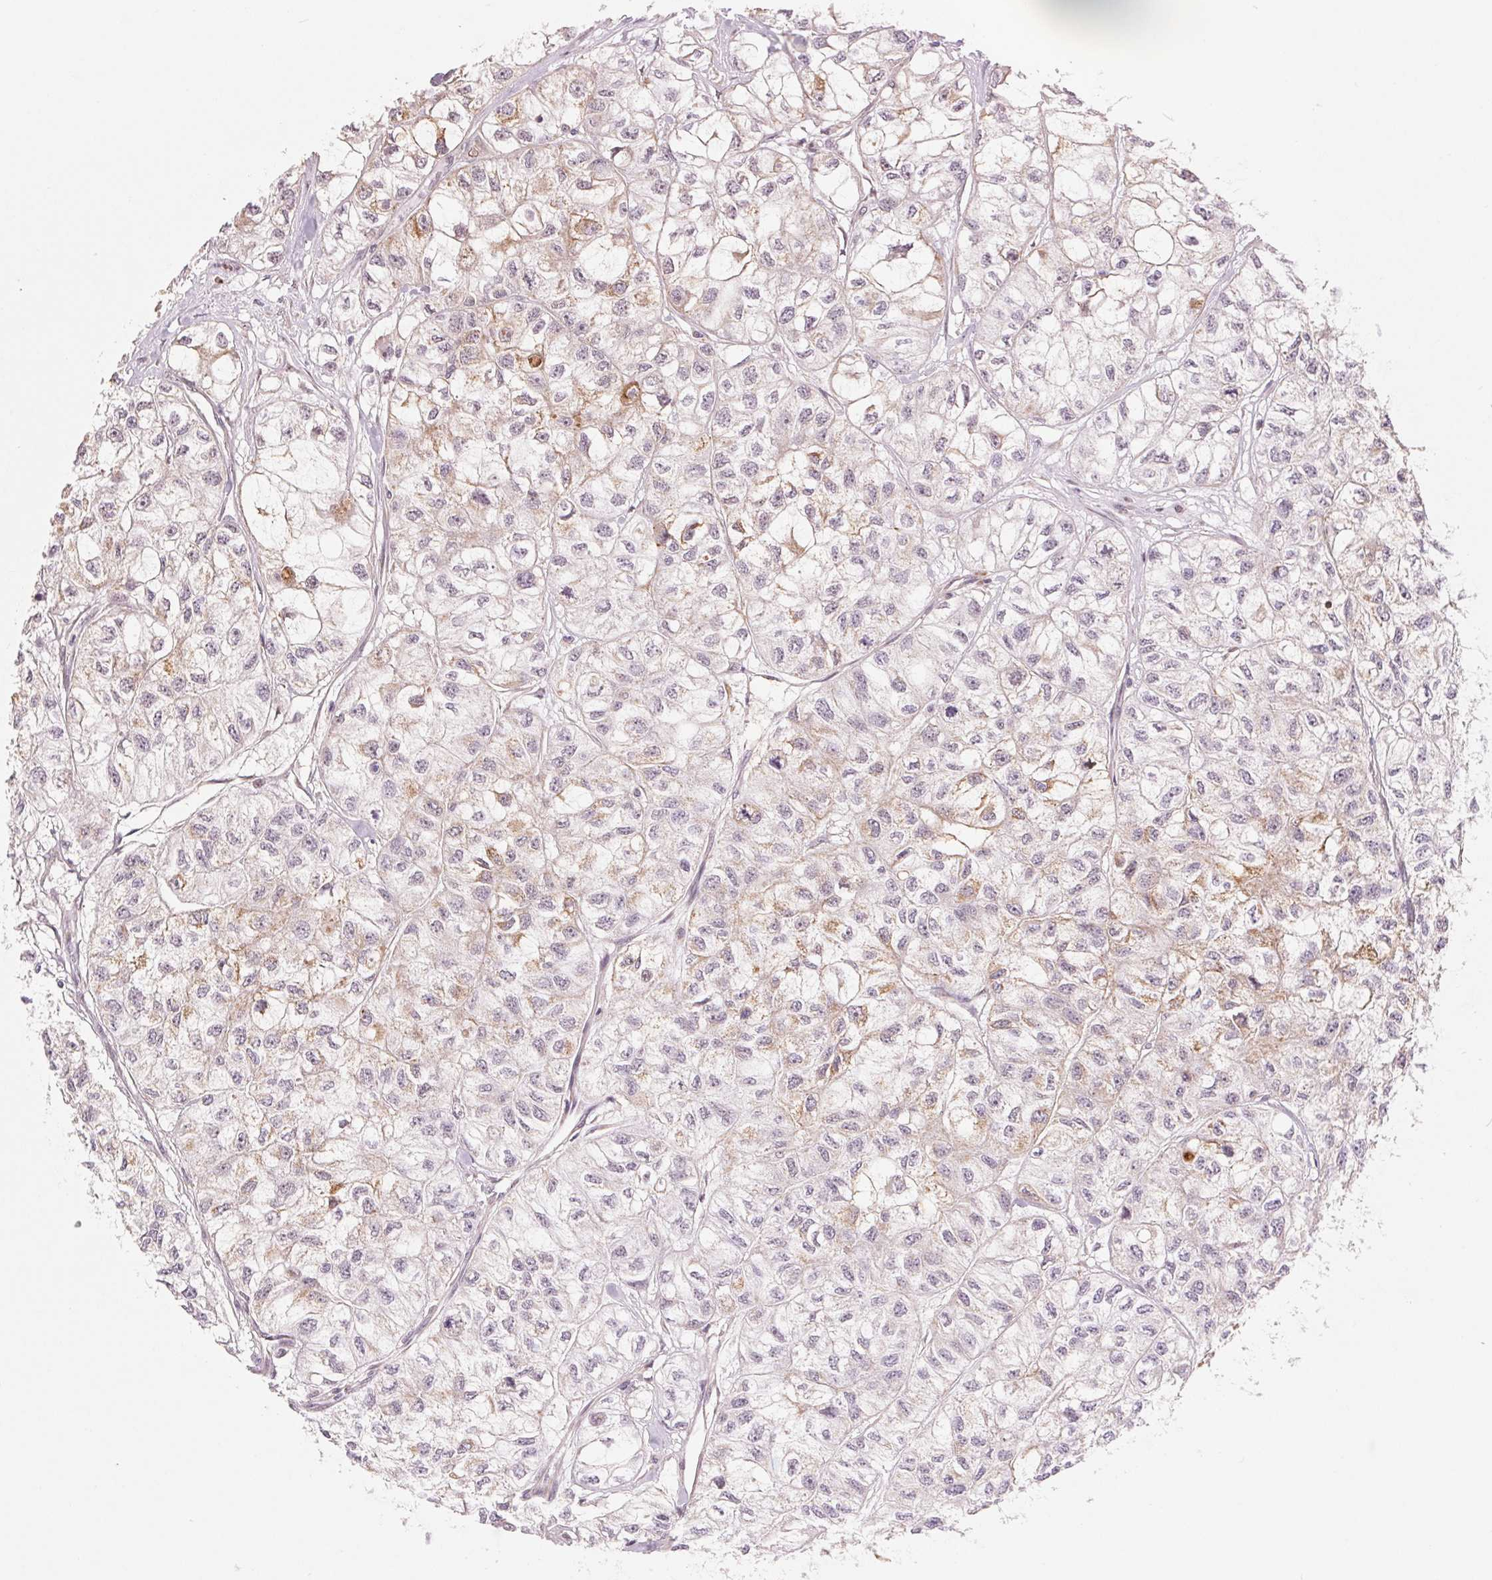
{"staining": {"intensity": "moderate", "quantity": "25%-75%", "location": "cytoplasmic/membranous"}, "tissue": "renal cancer", "cell_type": "Tumor cells", "image_type": "cancer", "snomed": [{"axis": "morphology", "description": "Adenocarcinoma, NOS"}, {"axis": "topography", "description": "Kidney"}], "caption": "Immunohistochemistry (IHC) image of renal cancer stained for a protein (brown), which shows medium levels of moderate cytoplasmic/membranous staining in about 25%-75% of tumor cells.", "gene": "ARHGAP32", "patient": {"sex": "male", "age": 56}}